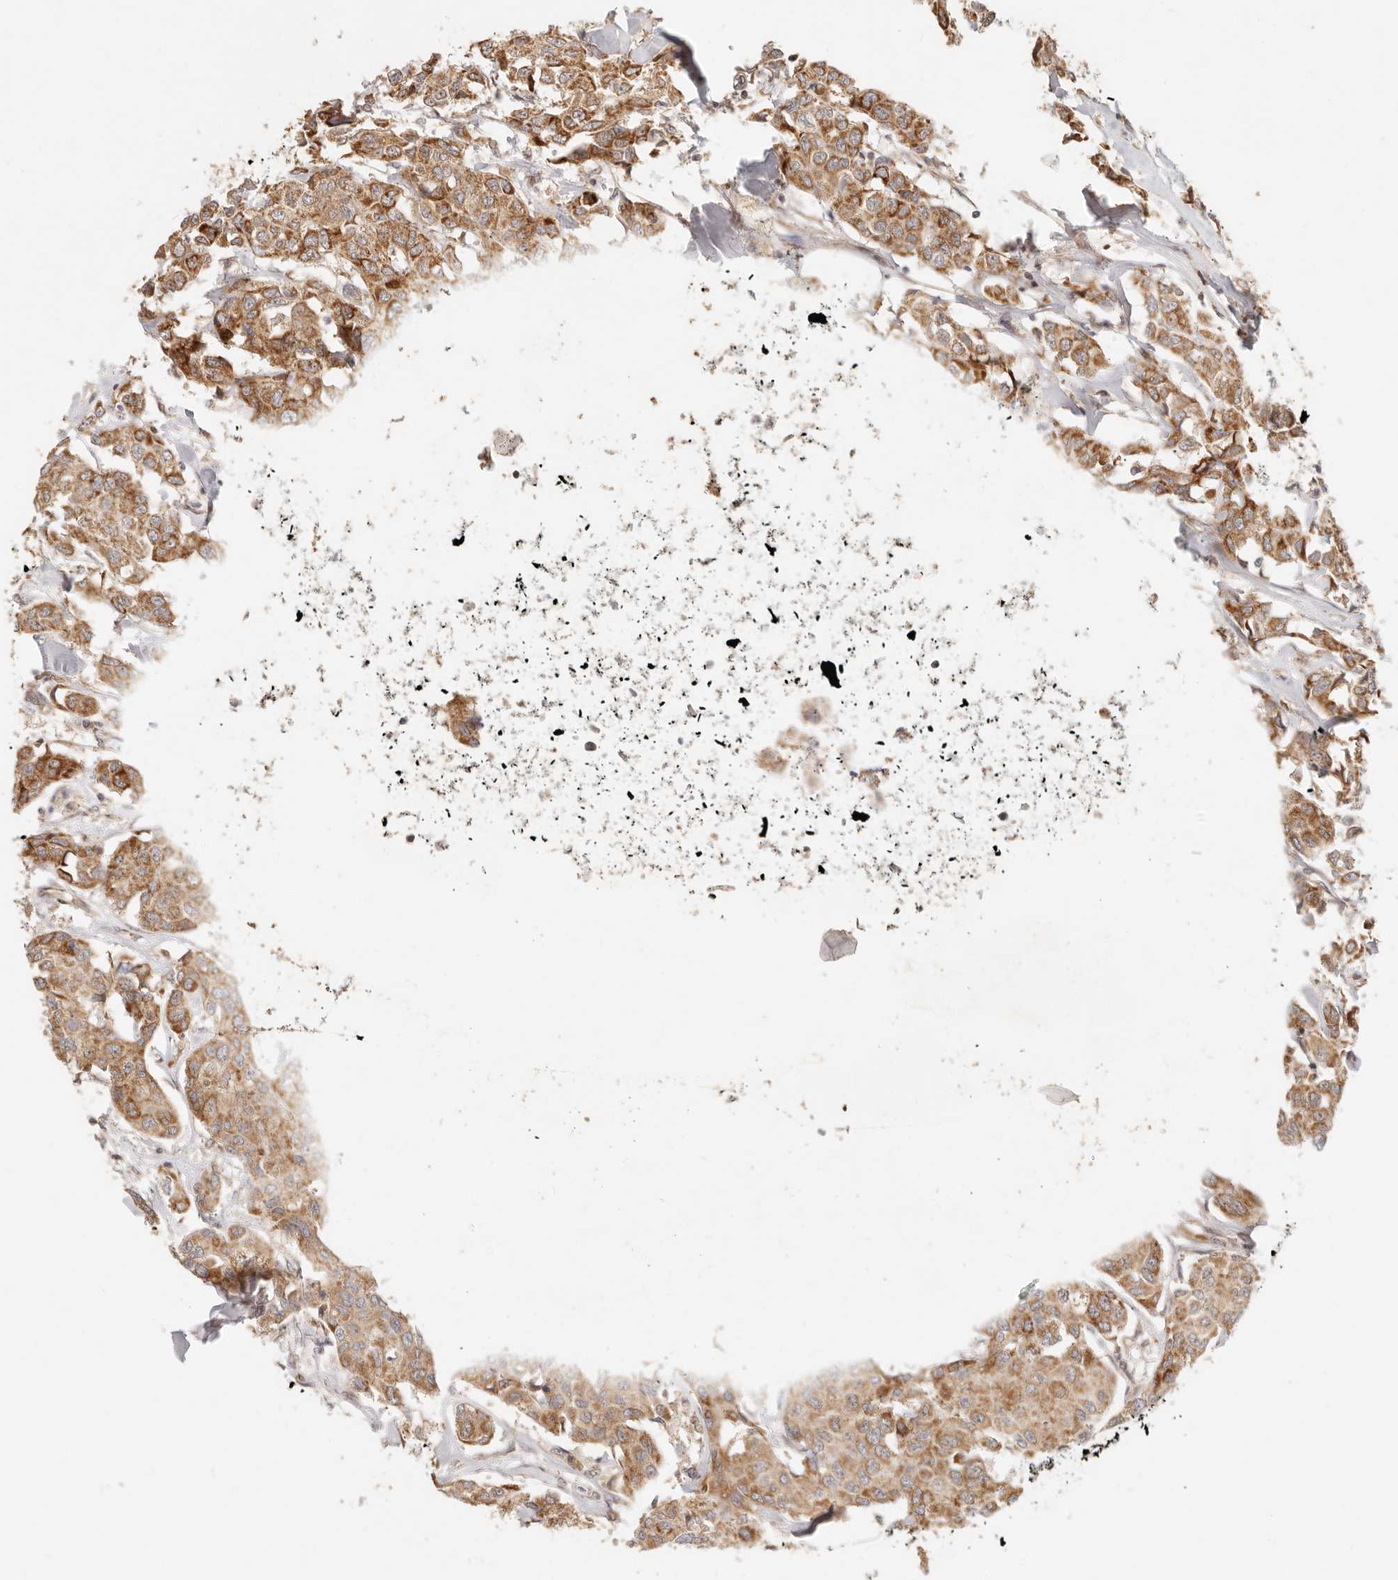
{"staining": {"intensity": "moderate", "quantity": ">75%", "location": "cytoplasmic/membranous"}, "tissue": "breast cancer", "cell_type": "Tumor cells", "image_type": "cancer", "snomed": [{"axis": "morphology", "description": "Duct carcinoma"}, {"axis": "topography", "description": "Breast"}], "caption": "Protein expression analysis of breast infiltrating ductal carcinoma displays moderate cytoplasmic/membranous positivity in approximately >75% of tumor cells.", "gene": "TIMM17A", "patient": {"sex": "female", "age": 80}}